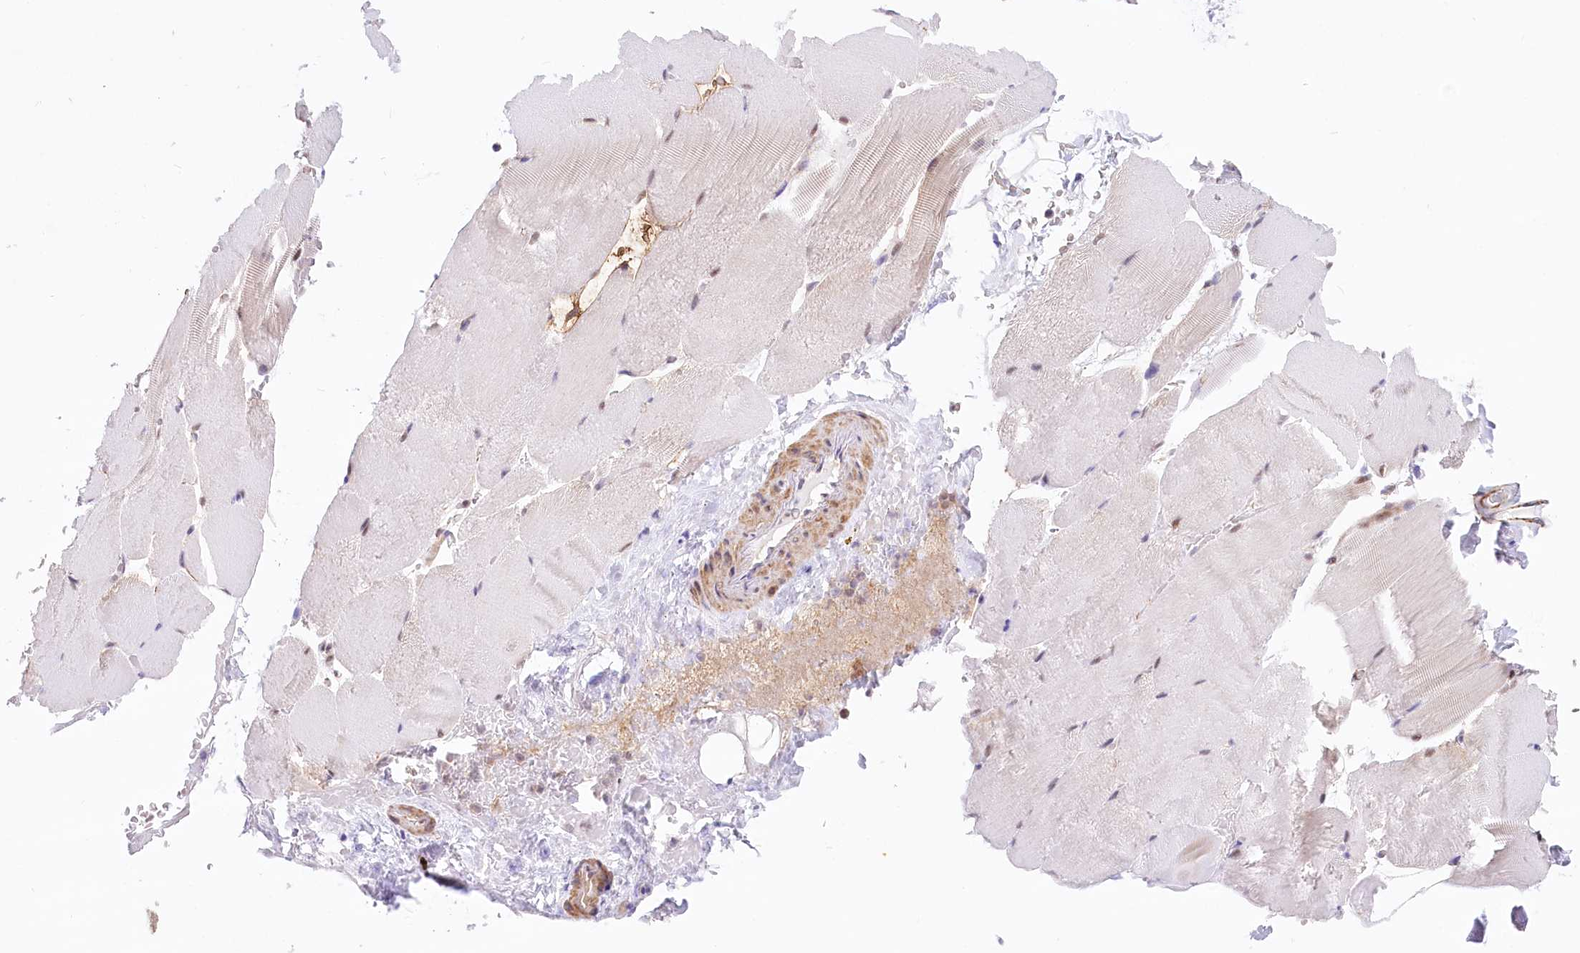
{"staining": {"intensity": "negative", "quantity": "none", "location": "none"}, "tissue": "skeletal muscle", "cell_type": "Myocytes", "image_type": "normal", "snomed": [{"axis": "morphology", "description": "Normal tissue, NOS"}, {"axis": "topography", "description": "Skeletal muscle"}, {"axis": "topography", "description": "Parathyroid gland"}], "caption": "A high-resolution photomicrograph shows immunohistochemistry (IHC) staining of normal skeletal muscle, which displays no significant staining in myocytes.", "gene": "PPP2R5B", "patient": {"sex": "female", "age": 37}}